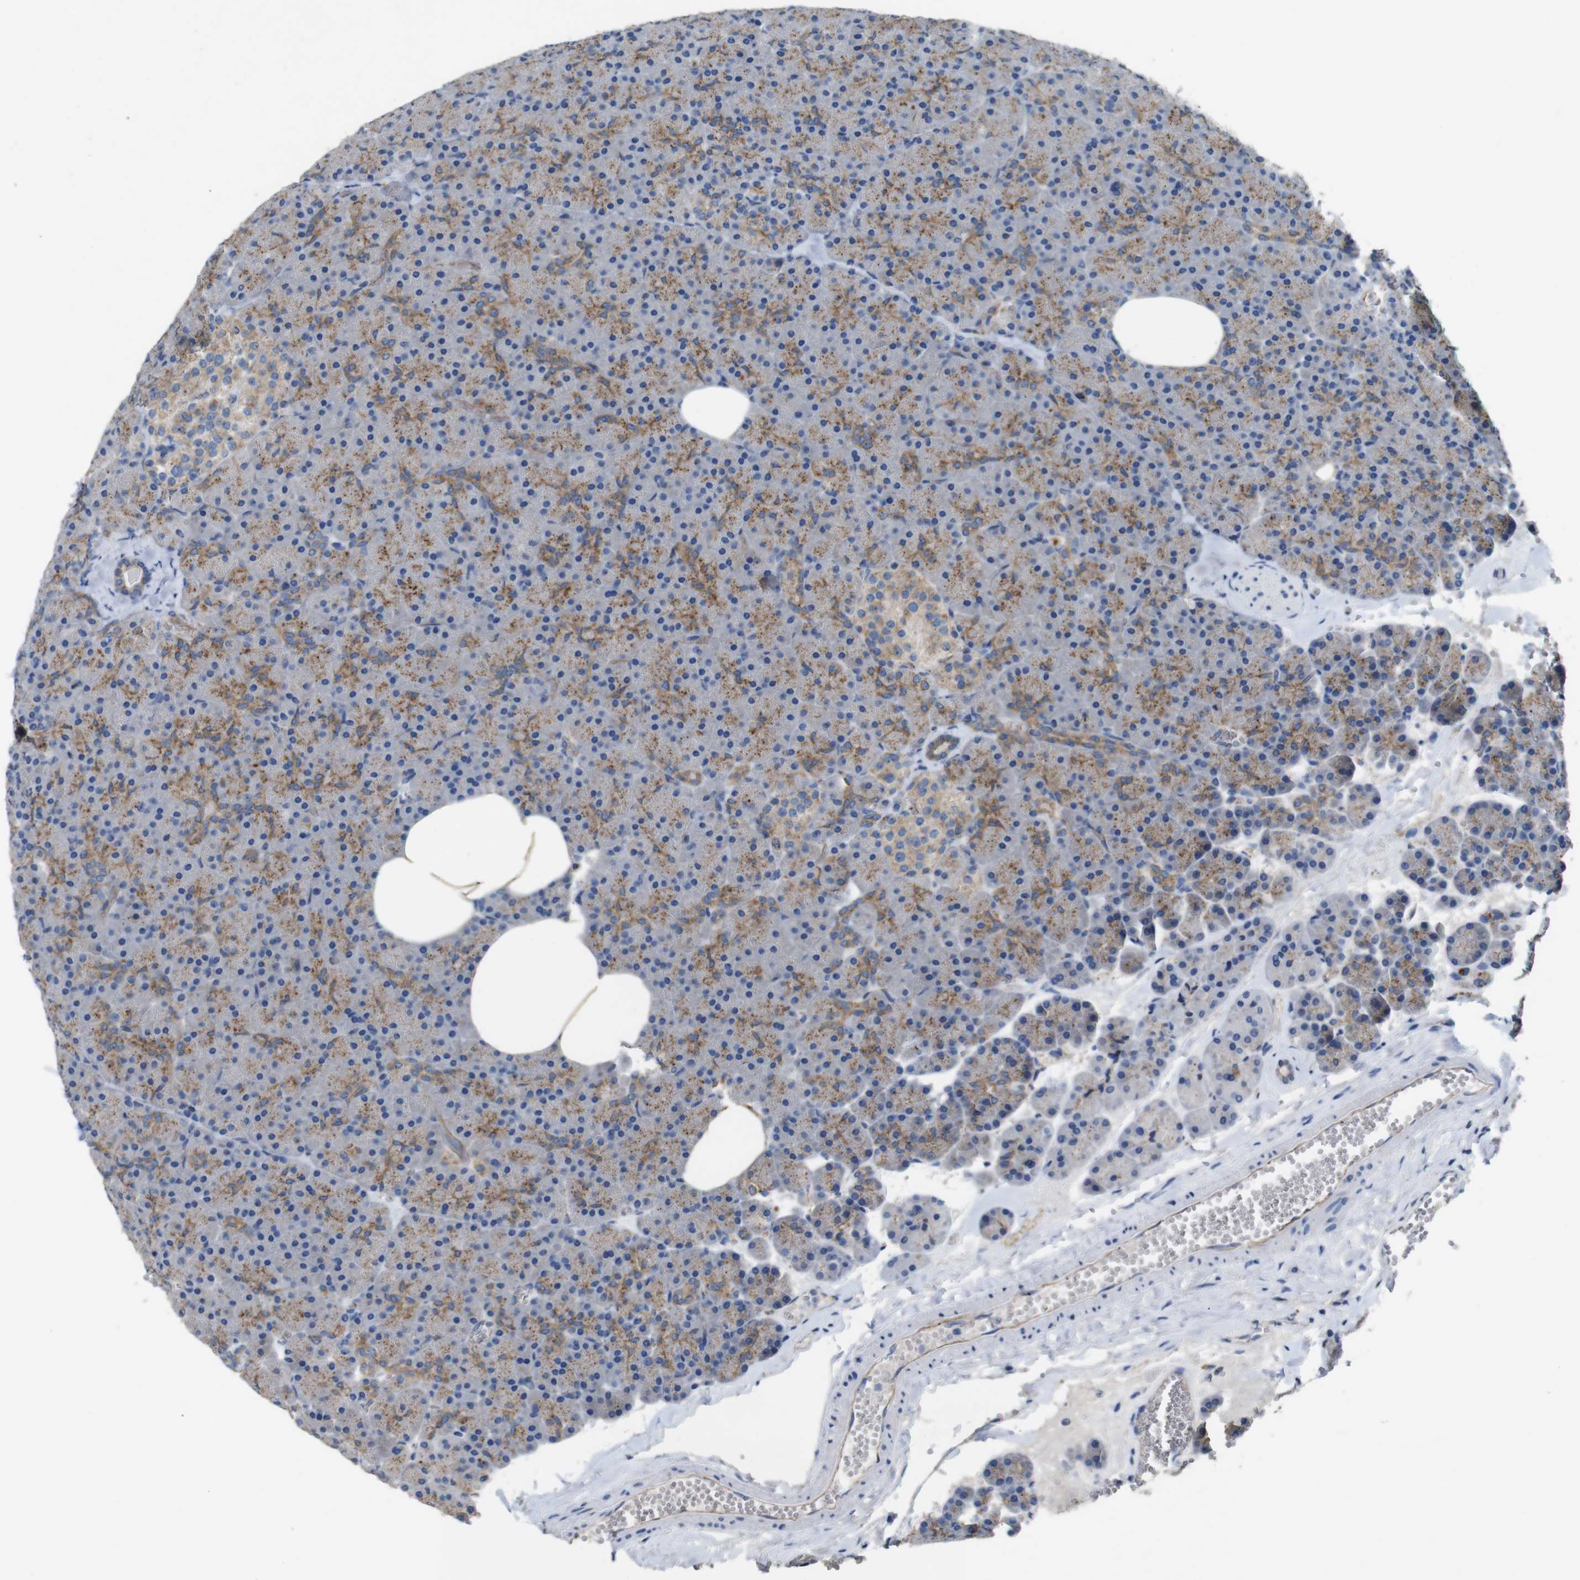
{"staining": {"intensity": "moderate", "quantity": "25%-75%", "location": "cytoplasmic/membranous"}, "tissue": "pancreas", "cell_type": "Exocrine glandular cells", "image_type": "normal", "snomed": [{"axis": "morphology", "description": "Normal tissue, NOS"}, {"axis": "topography", "description": "Pancreas"}], "caption": "This micrograph demonstrates IHC staining of benign pancreas, with medium moderate cytoplasmic/membranous expression in about 25%-75% of exocrine glandular cells.", "gene": "NHLRC3", "patient": {"sex": "female", "age": 35}}